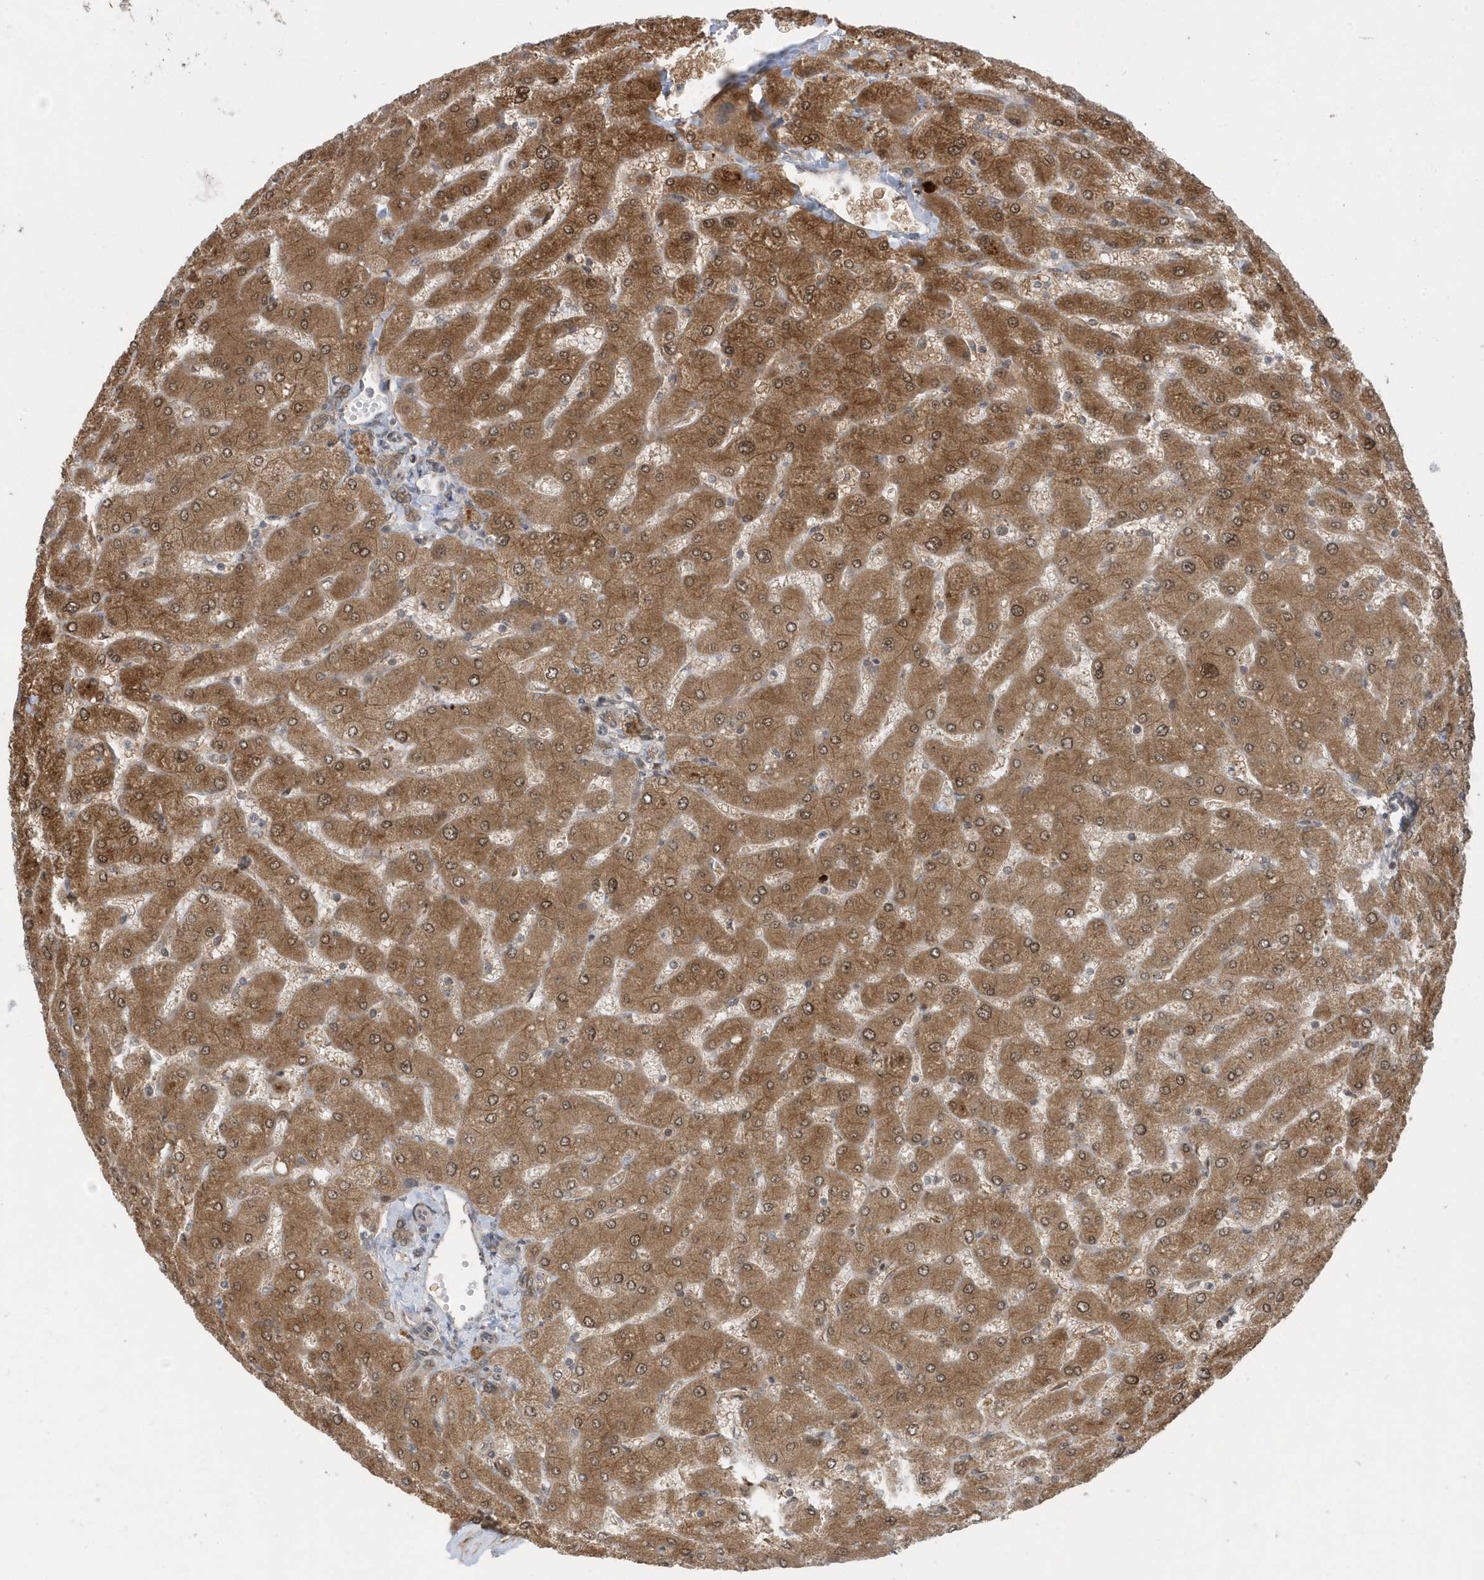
{"staining": {"intensity": "moderate", "quantity": ">75%", "location": "cytoplasmic/membranous"}, "tissue": "liver", "cell_type": "Cholangiocytes", "image_type": "normal", "snomed": [{"axis": "morphology", "description": "Normal tissue, NOS"}, {"axis": "topography", "description": "Liver"}], "caption": "Cholangiocytes demonstrate medium levels of moderate cytoplasmic/membranous expression in approximately >75% of cells in unremarkable human liver. (DAB = brown stain, brightfield microscopy at high magnification).", "gene": "USP53", "patient": {"sex": "male", "age": 55}}